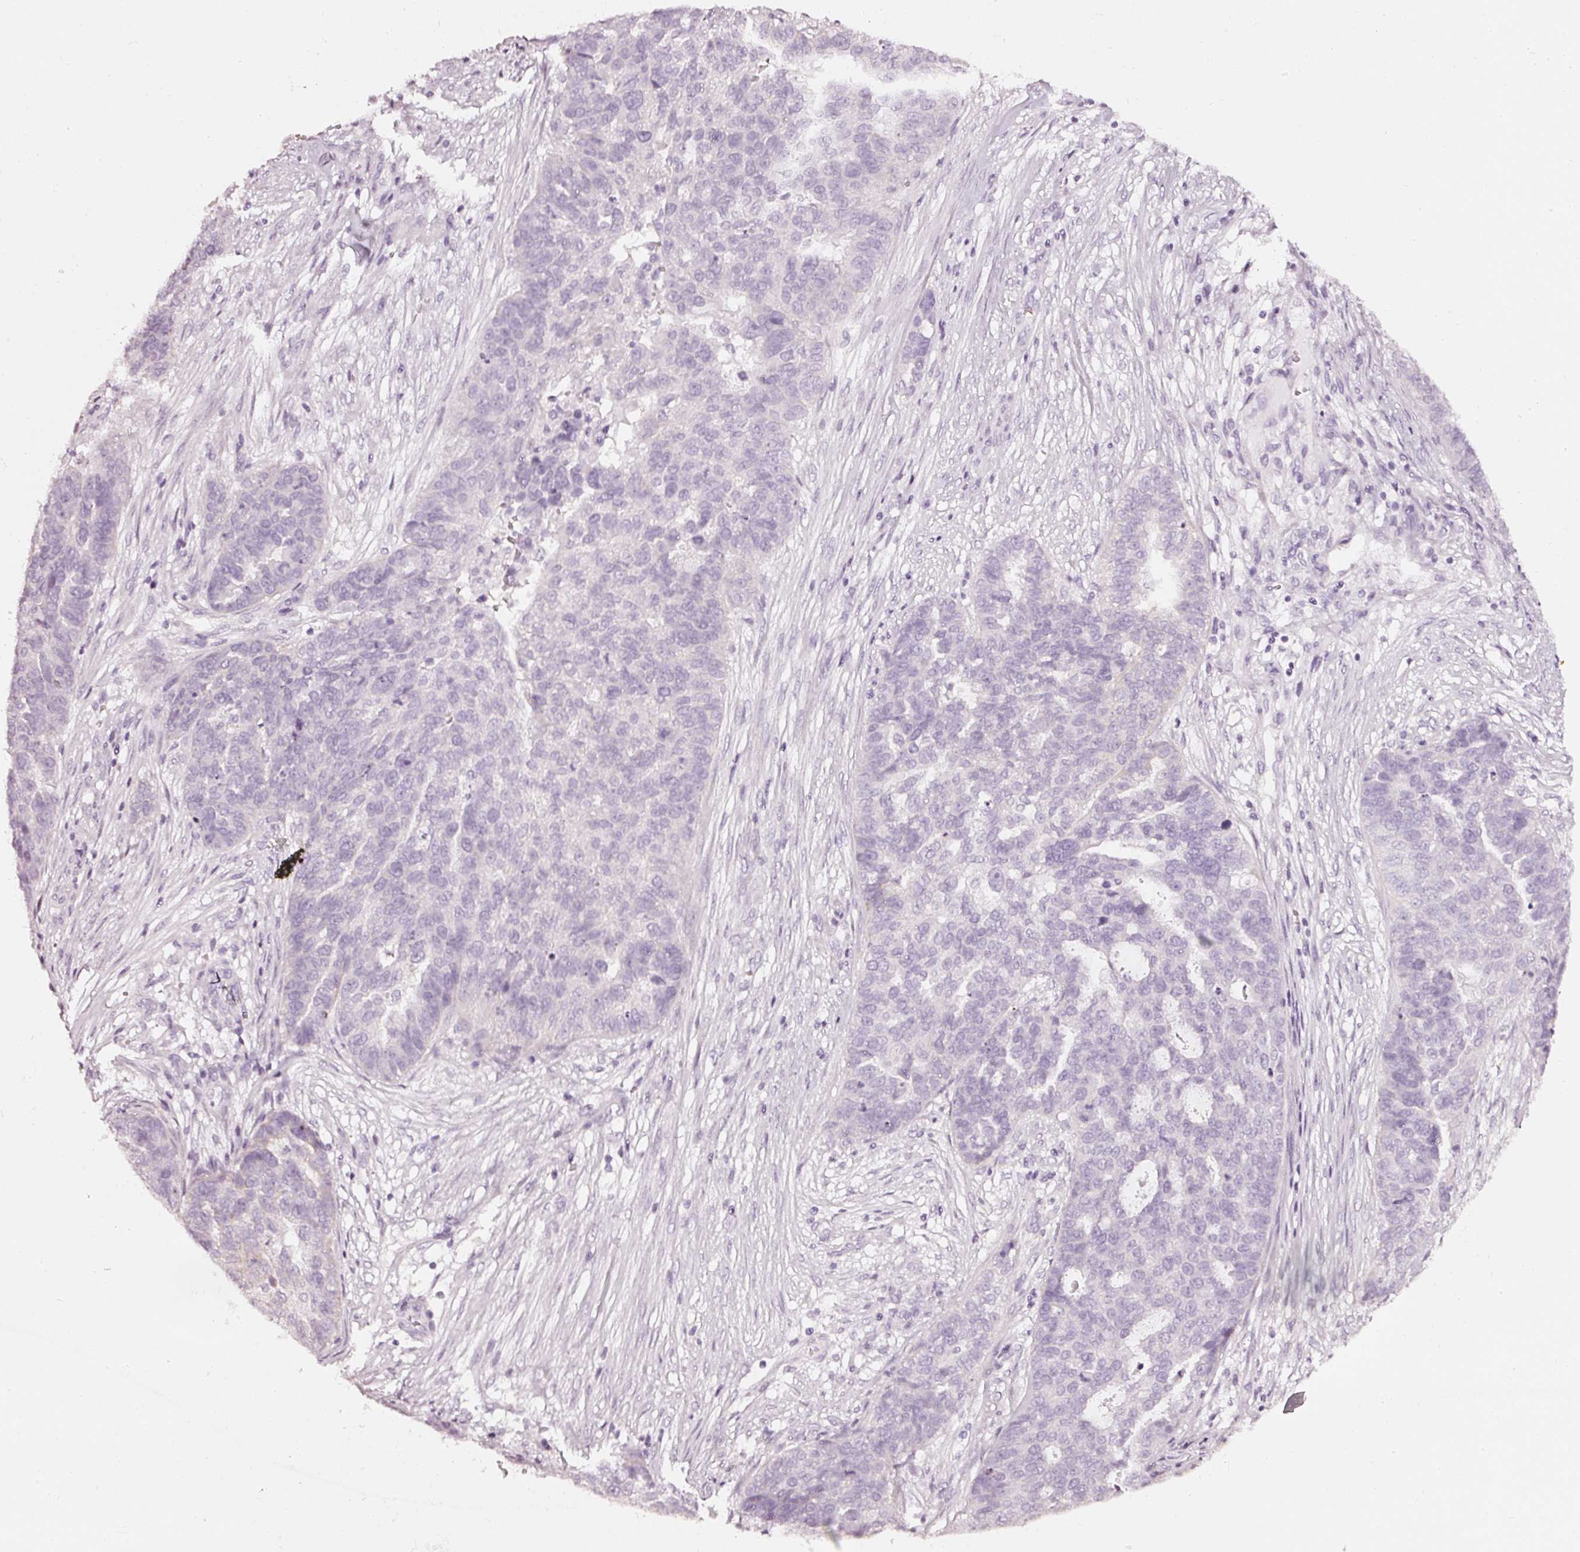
{"staining": {"intensity": "negative", "quantity": "none", "location": "none"}, "tissue": "ovarian cancer", "cell_type": "Tumor cells", "image_type": "cancer", "snomed": [{"axis": "morphology", "description": "Cystadenocarcinoma, serous, NOS"}, {"axis": "topography", "description": "Ovary"}], "caption": "DAB (3,3'-diaminobenzidine) immunohistochemical staining of ovarian cancer (serous cystadenocarcinoma) exhibits no significant positivity in tumor cells.", "gene": "CNP", "patient": {"sex": "female", "age": 59}}